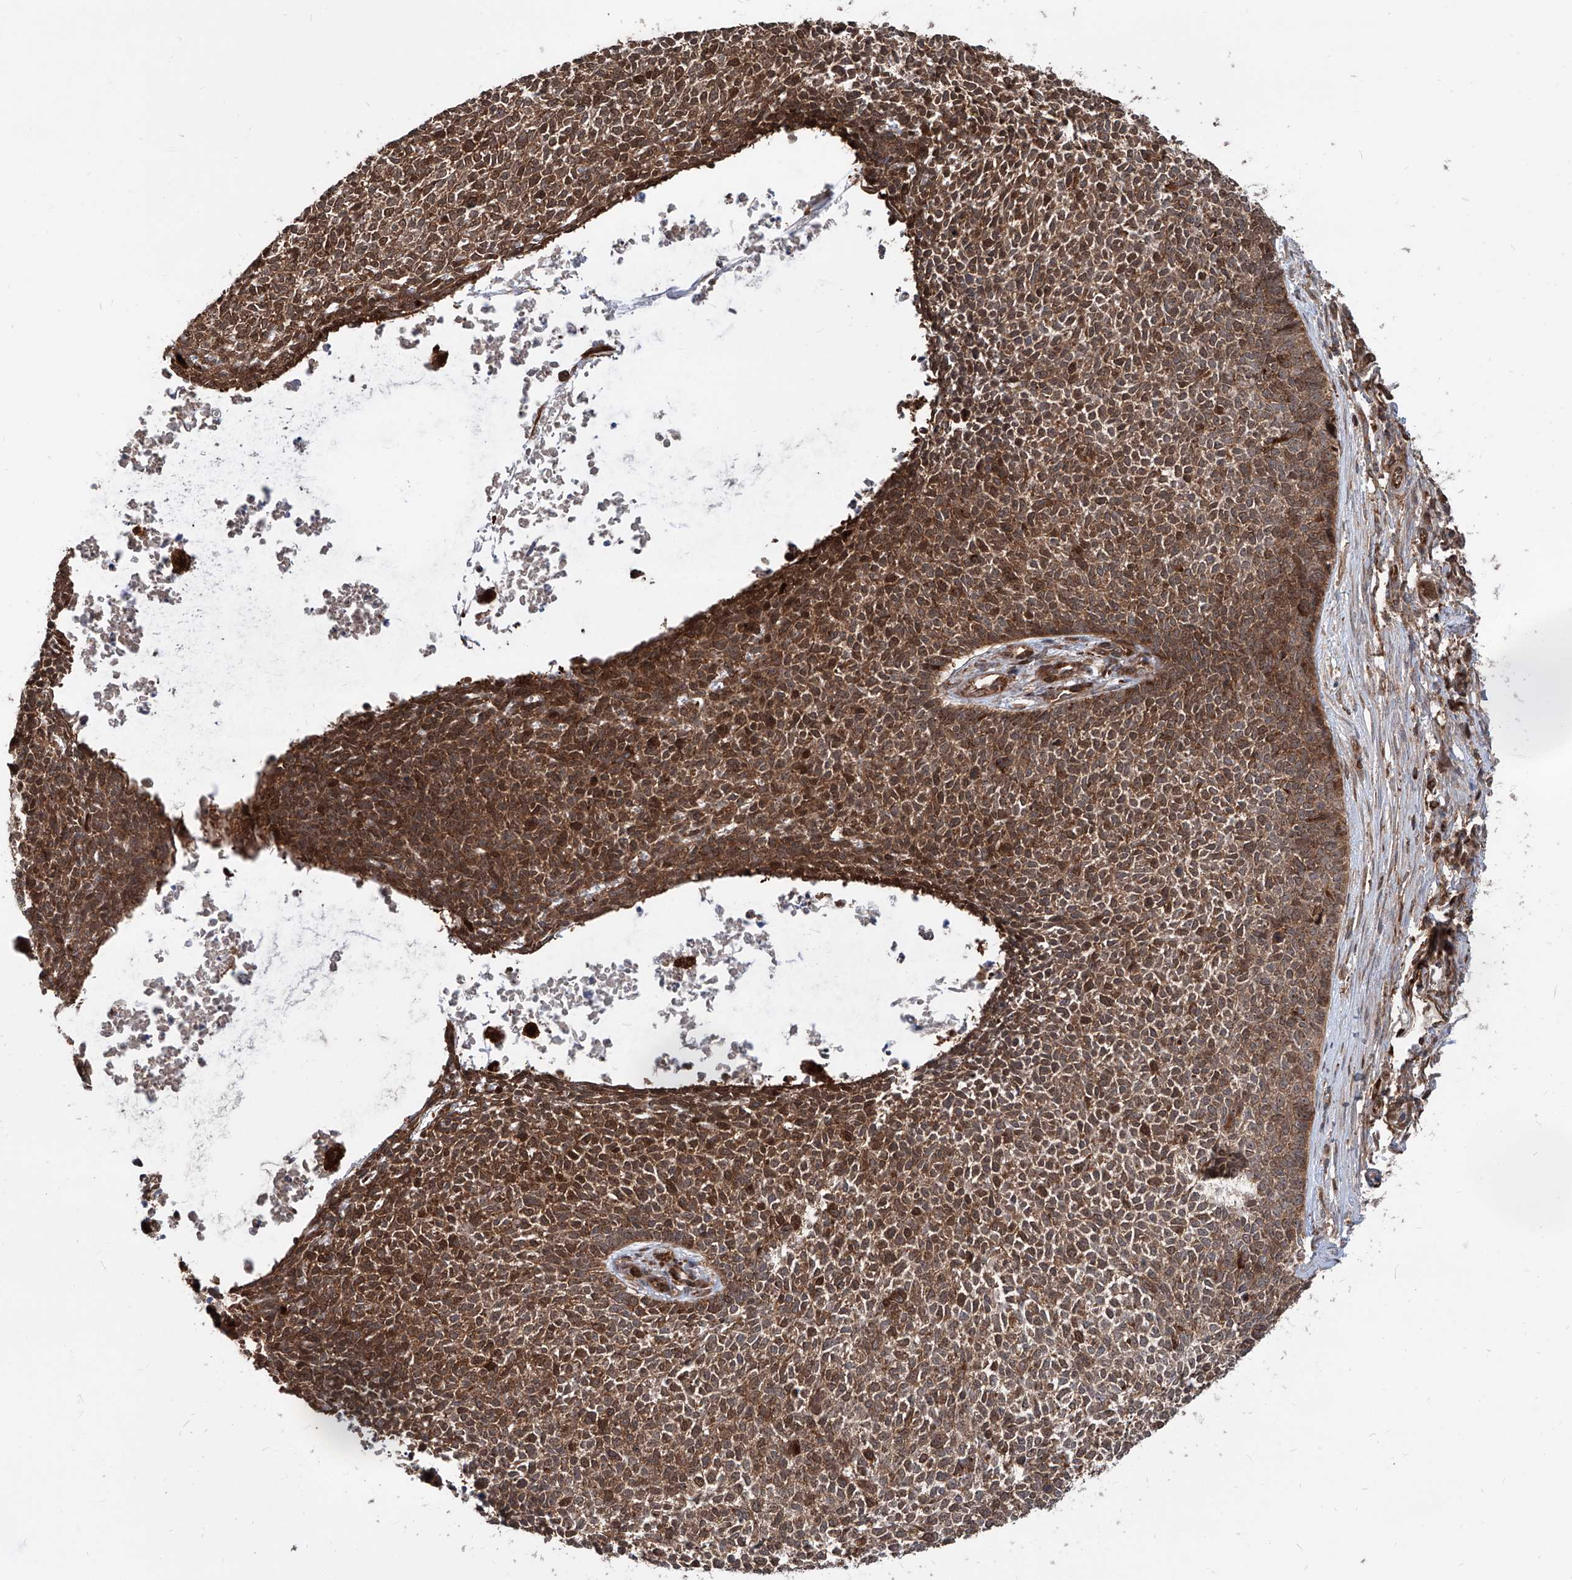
{"staining": {"intensity": "moderate", "quantity": ">75%", "location": "cytoplasmic/membranous"}, "tissue": "skin cancer", "cell_type": "Tumor cells", "image_type": "cancer", "snomed": [{"axis": "morphology", "description": "Basal cell carcinoma"}, {"axis": "topography", "description": "Skin"}], "caption": "Skin cancer (basal cell carcinoma) stained with a brown dye exhibits moderate cytoplasmic/membranous positive staining in approximately >75% of tumor cells.", "gene": "MAGED2", "patient": {"sex": "female", "age": 84}}